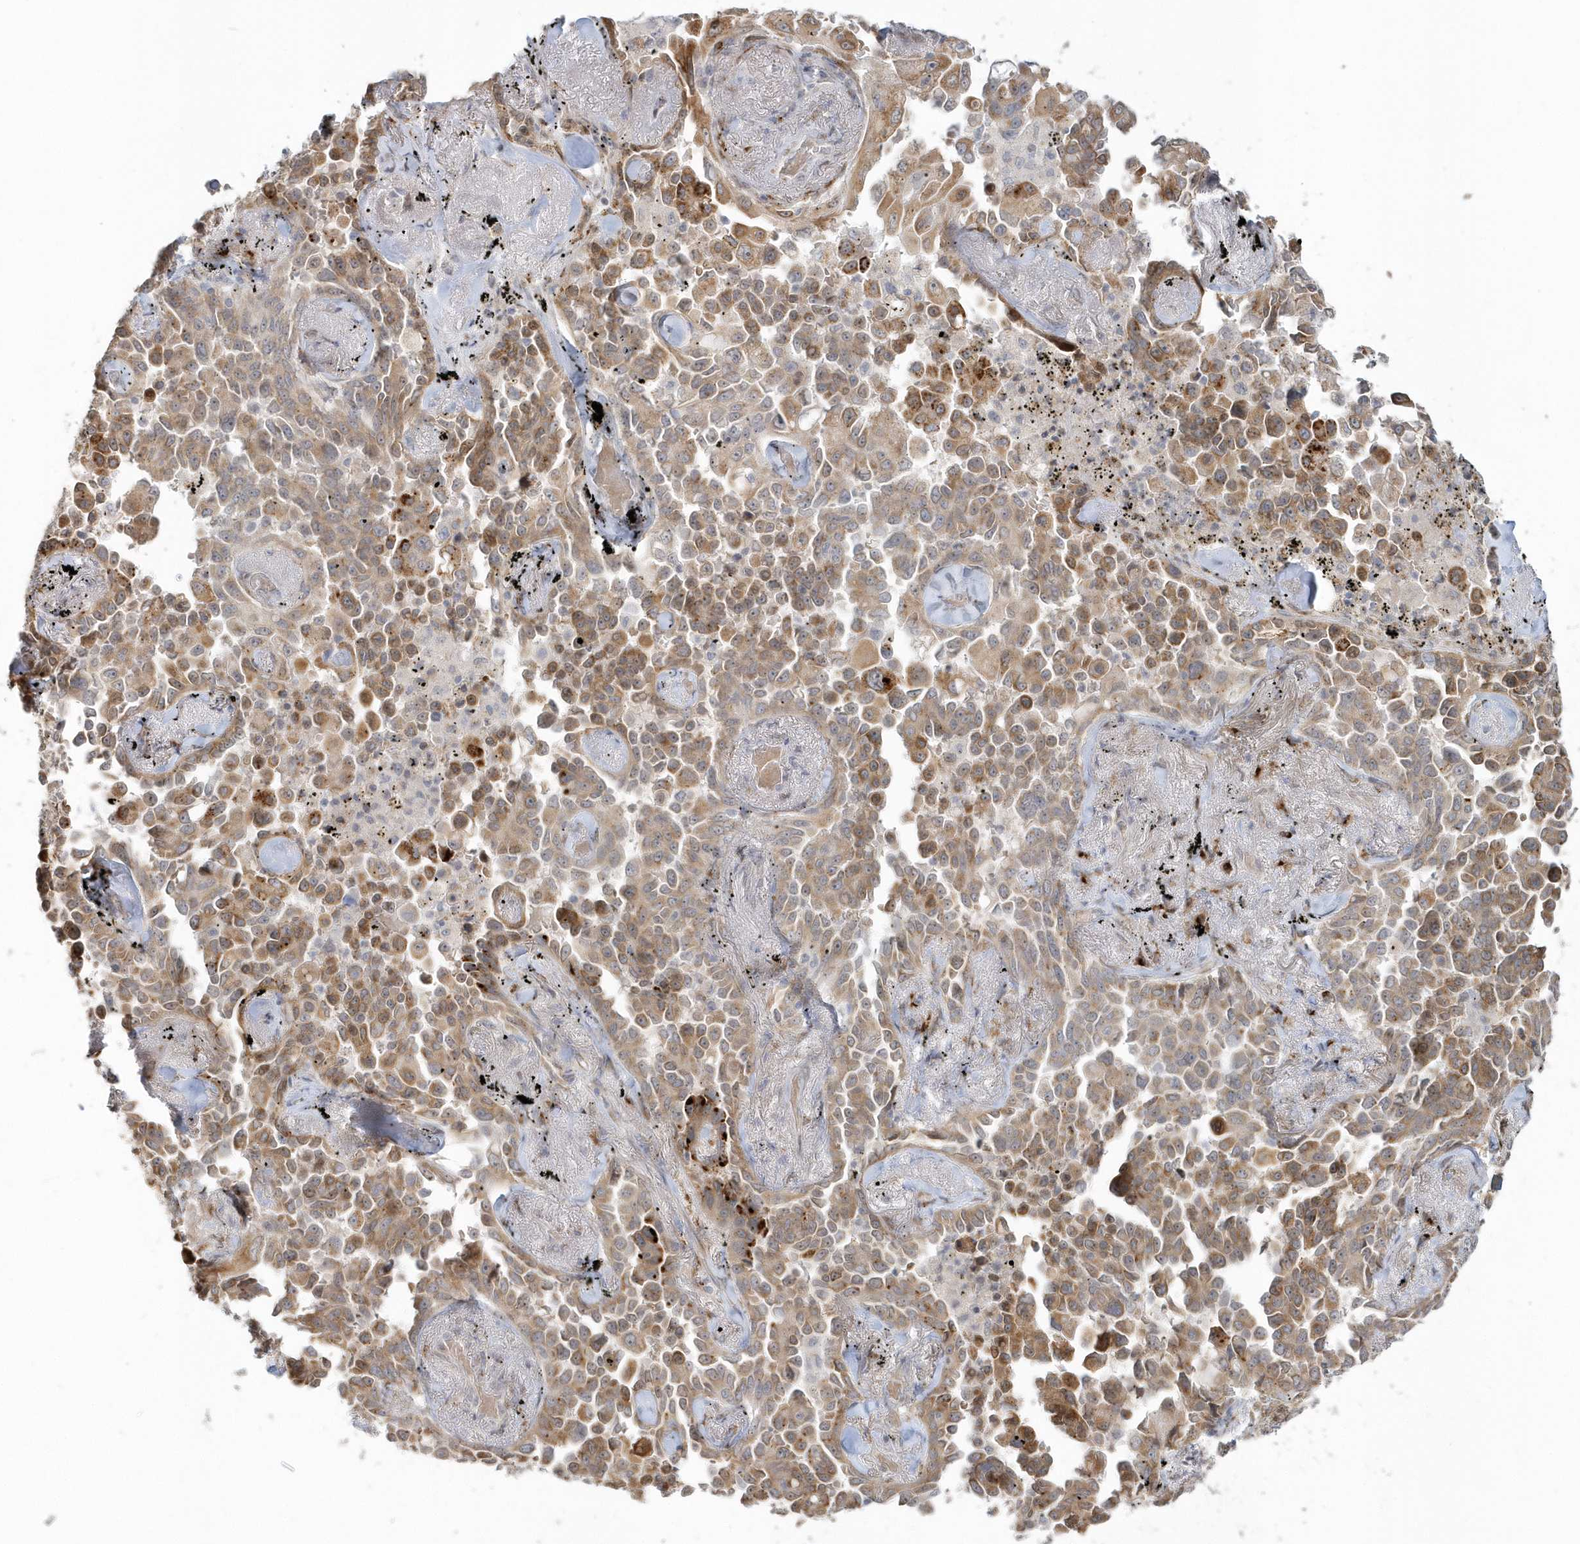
{"staining": {"intensity": "moderate", "quantity": ">75%", "location": "cytoplasmic/membranous"}, "tissue": "lung cancer", "cell_type": "Tumor cells", "image_type": "cancer", "snomed": [{"axis": "morphology", "description": "Adenocarcinoma, NOS"}, {"axis": "topography", "description": "Lung"}], "caption": "Approximately >75% of tumor cells in lung cancer (adenocarcinoma) show moderate cytoplasmic/membranous protein staining as visualized by brown immunohistochemical staining.", "gene": "DHFR", "patient": {"sex": "female", "age": 67}}